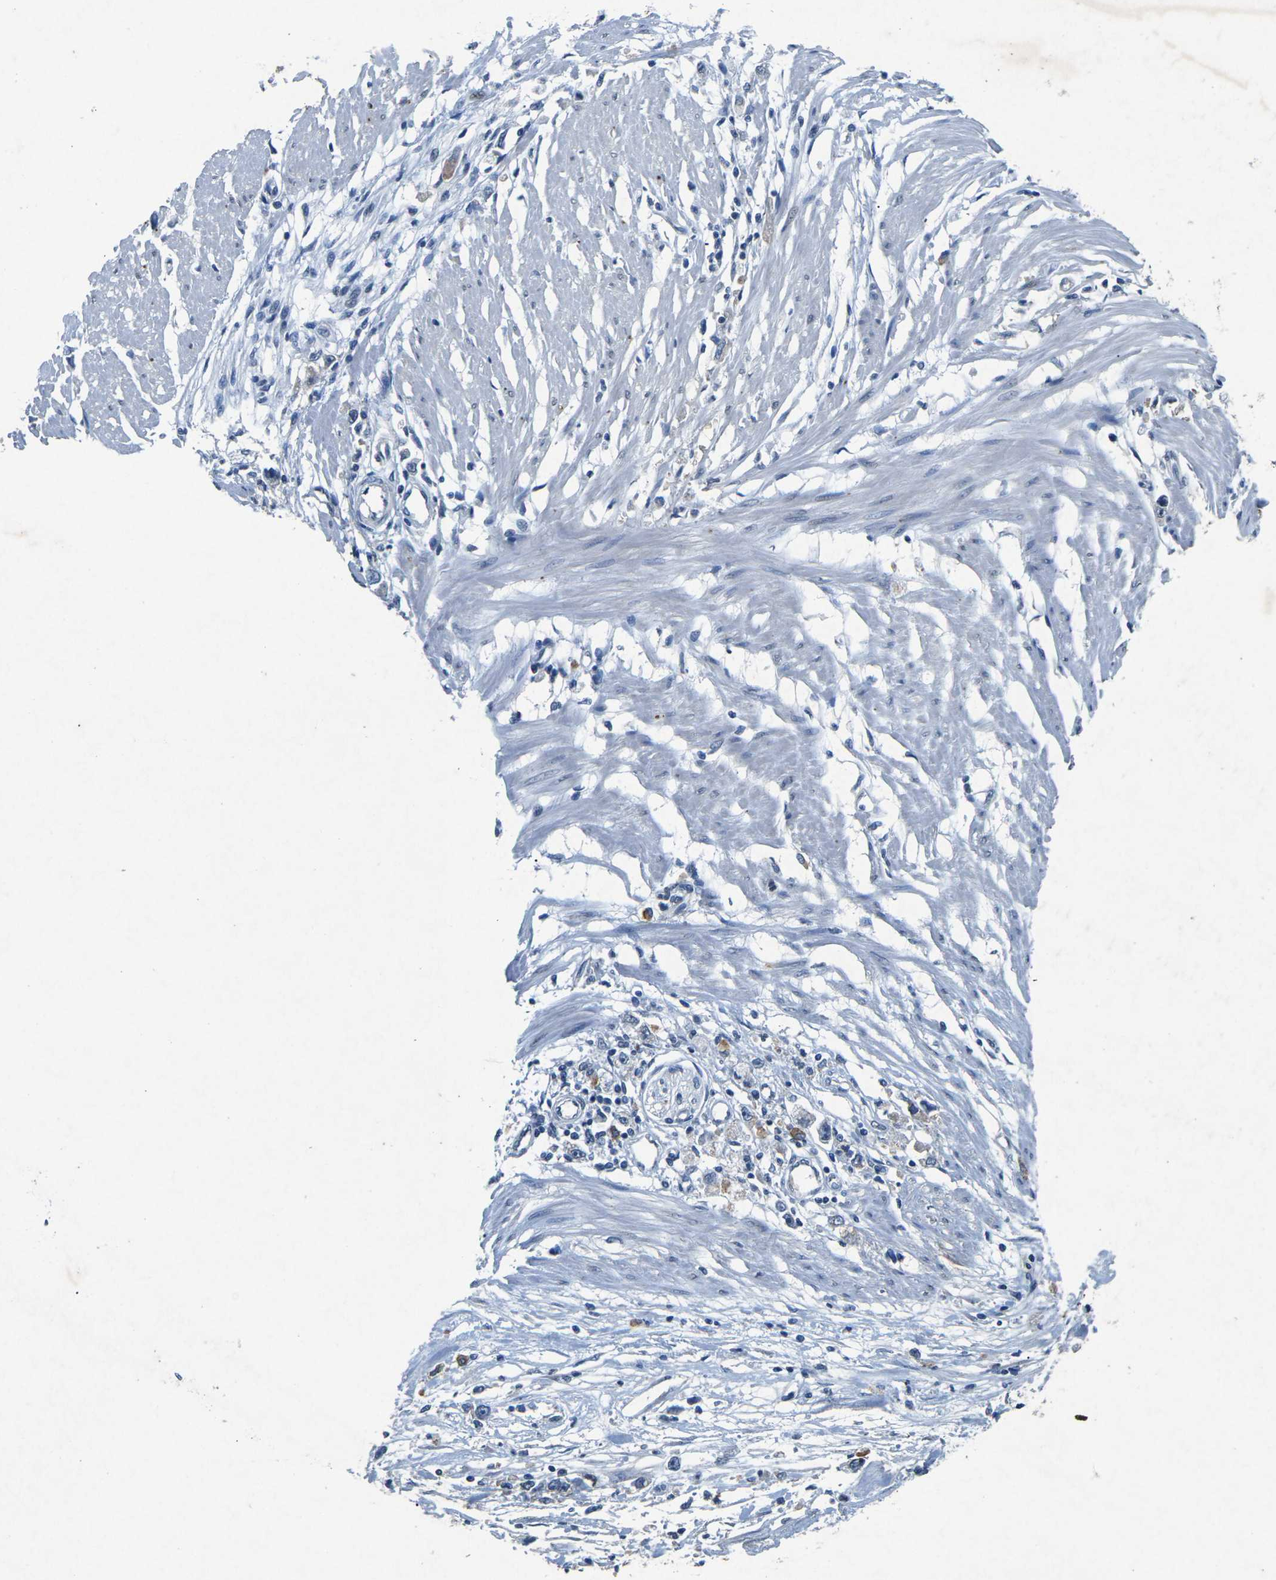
{"staining": {"intensity": "negative", "quantity": "none", "location": "none"}, "tissue": "stomach cancer", "cell_type": "Tumor cells", "image_type": "cancer", "snomed": [{"axis": "morphology", "description": "Adenocarcinoma, NOS"}, {"axis": "topography", "description": "Stomach"}], "caption": "Tumor cells are negative for protein expression in human stomach cancer (adenocarcinoma).", "gene": "PLG", "patient": {"sex": "female", "age": 59}}